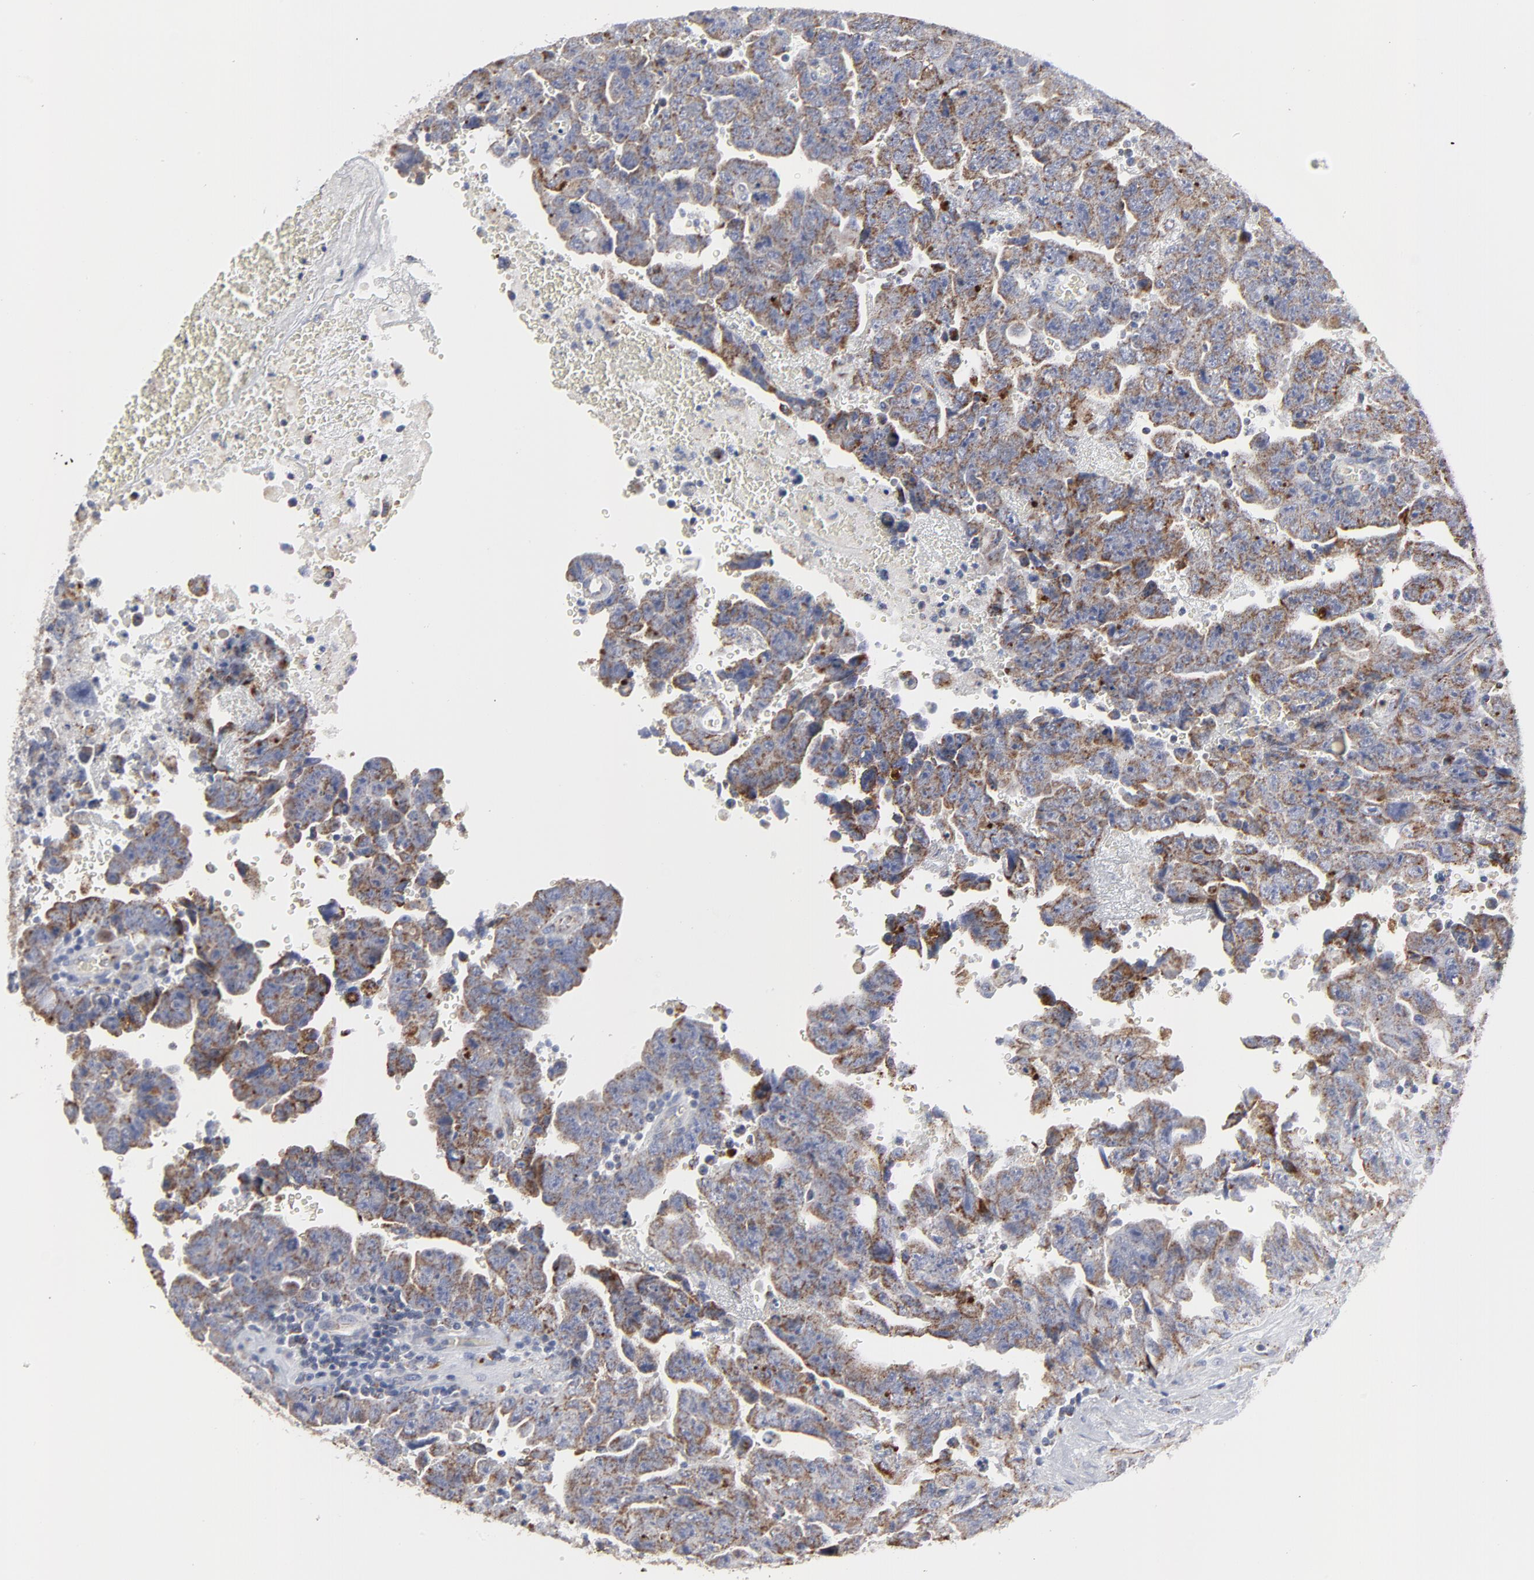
{"staining": {"intensity": "moderate", "quantity": ">75%", "location": "cytoplasmic/membranous"}, "tissue": "testis cancer", "cell_type": "Tumor cells", "image_type": "cancer", "snomed": [{"axis": "morphology", "description": "Carcinoma, Embryonal, NOS"}, {"axis": "topography", "description": "Testis"}], "caption": "Immunohistochemical staining of embryonal carcinoma (testis) displays moderate cytoplasmic/membranous protein positivity in about >75% of tumor cells.", "gene": "TXNRD2", "patient": {"sex": "male", "age": 28}}